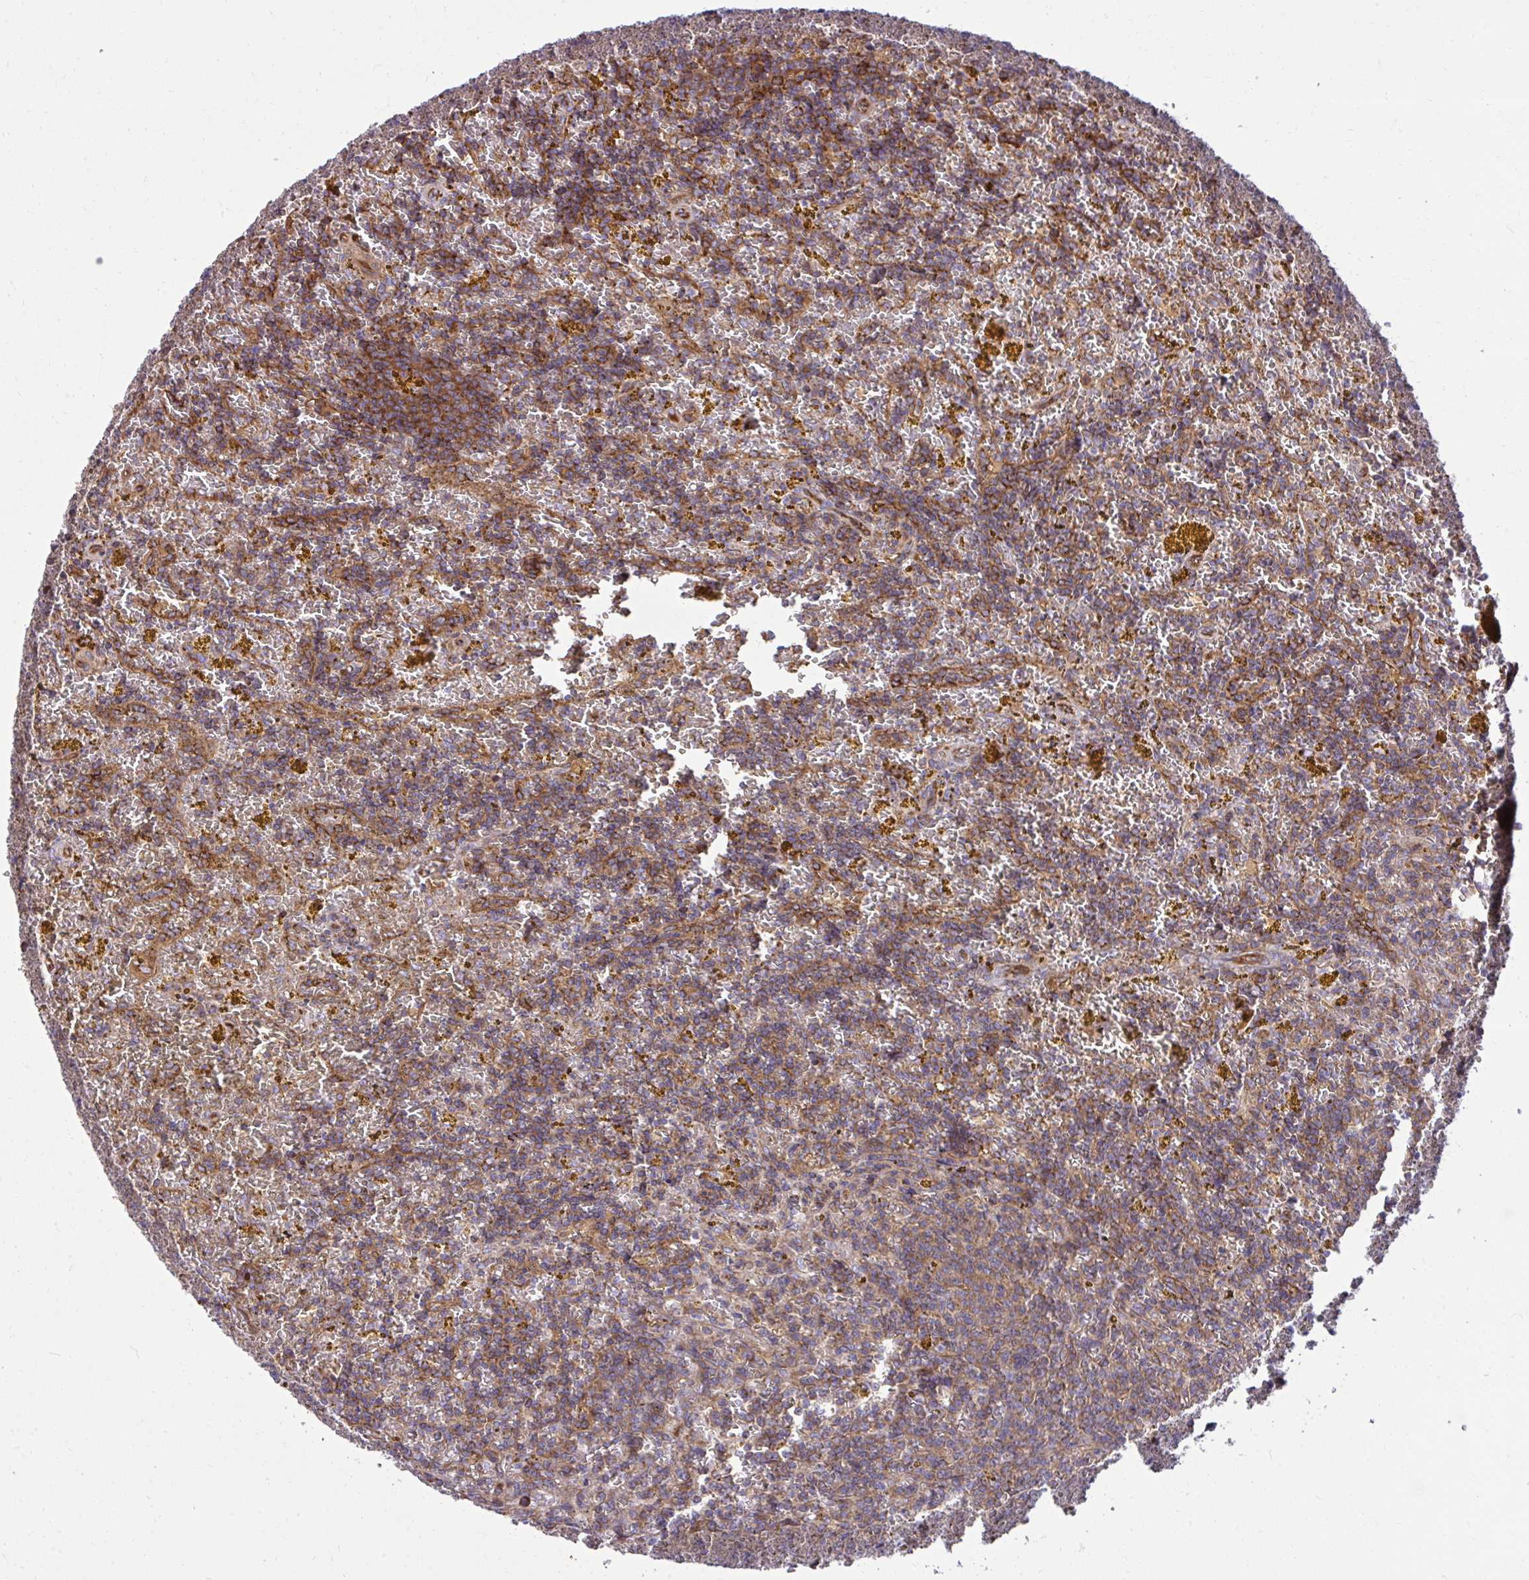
{"staining": {"intensity": "weak", "quantity": ">75%", "location": "cytoplasmic/membranous"}, "tissue": "lymphoma", "cell_type": "Tumor cells", "image_type": "cancer", "snomed": [{"axis": "morphology", "description": "Malignant lymphoma, non-Hodgkin's type, Low grade"}, {"axis": "topography", "description": "Spleen"}, {"axis": "topography", "description": "Lymph node"}], "caption": "Immunohistochemistry staining of low-grade malignant lymphoma, non-Hodgkin's type, which demonstrates low levels of weak cytoplasmic/membranous expression in approximately >75% of tumor cells indicating weak cytoplasmic/membranous protein staining. The staining was performed using DAB (brown) for protein detection and nuclei were counterstained in hematoxylin (blue).", "gene": "NMNAT3", "patient": {"sex": "female", "age": 66}}